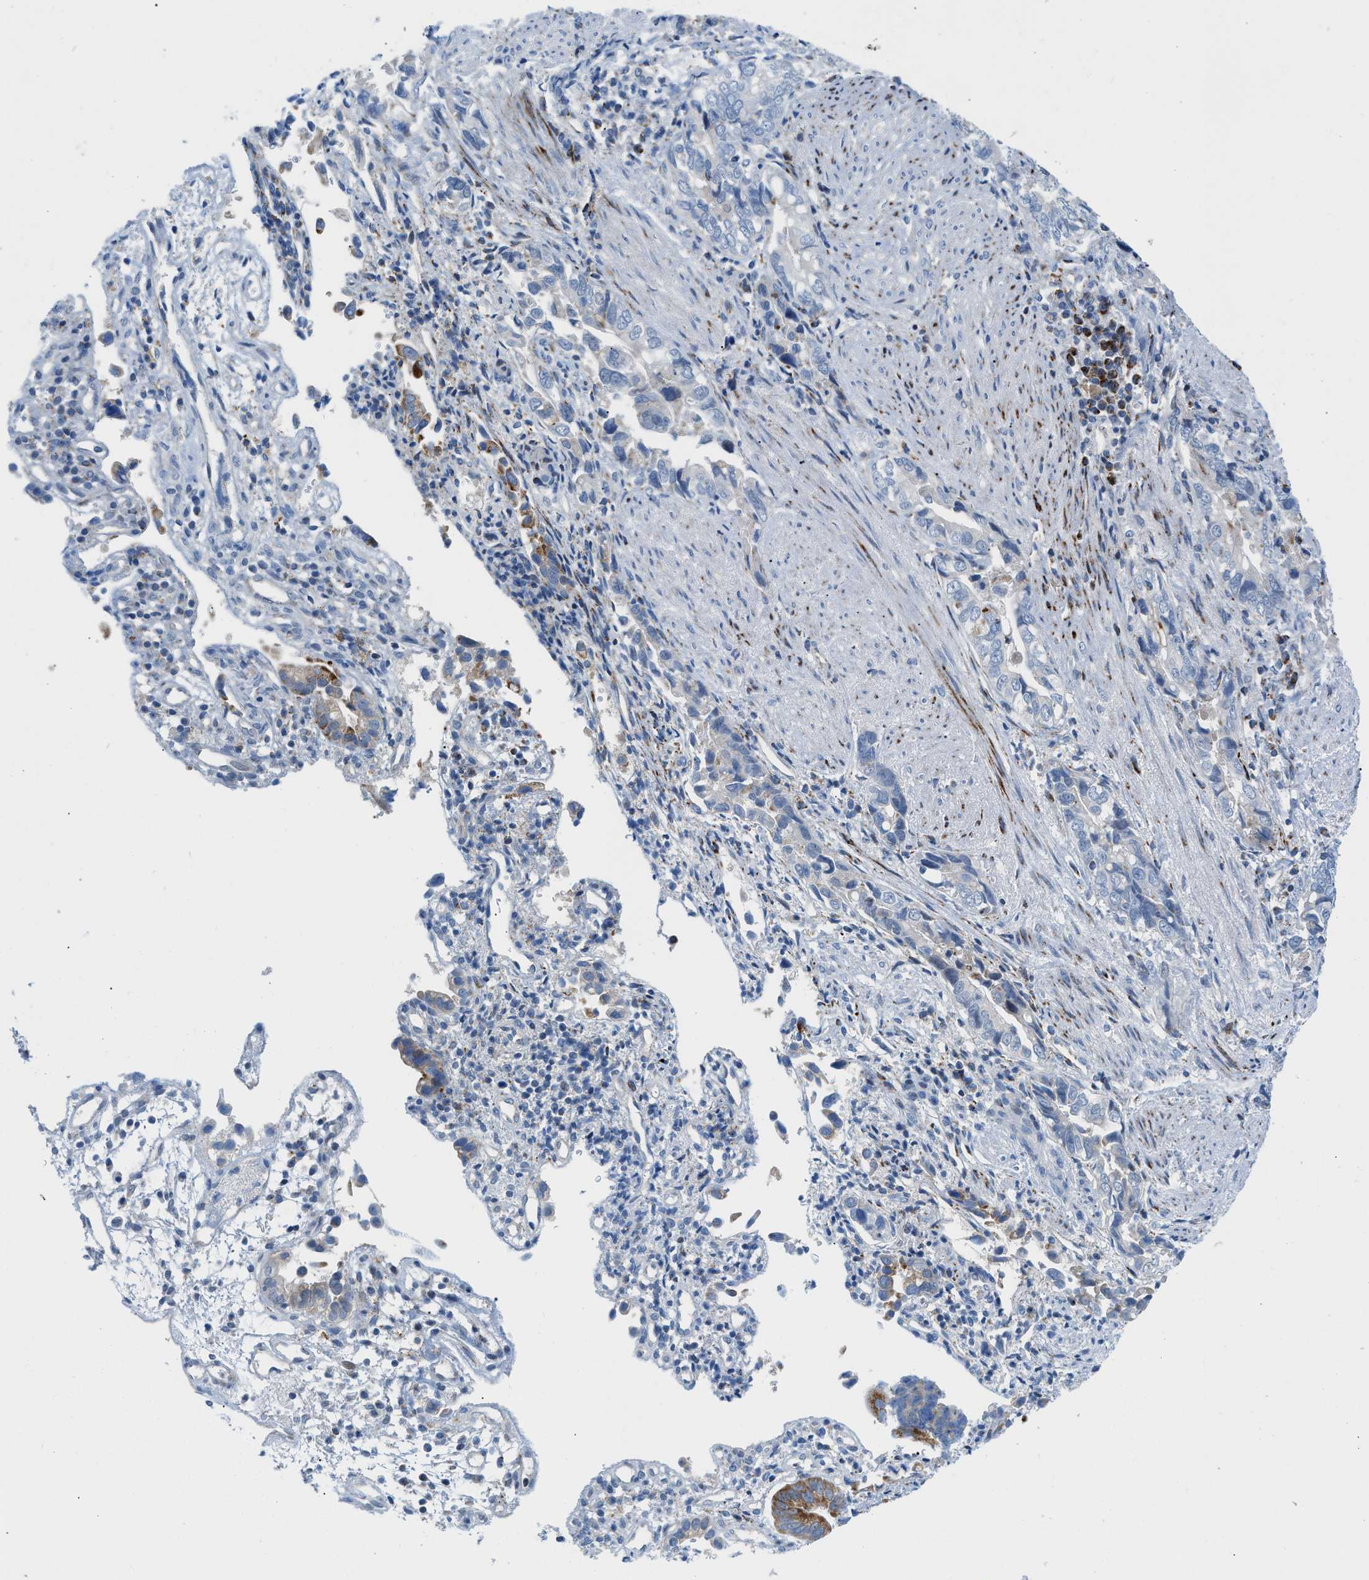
{"staining": {"intensity": "negative", "quantity": "none", "location": "none"}, "tissue": "liver cancer", "cell_type": "Tumor cells", "image_type": "cancer", "snomed": [{"axis": "morphology", "description": "Cholangiocarcinoma"}, {"axis": "topography", "description": "Liver"}], "caption": "Immunohistochemistry (IHC) micrograph of human liver cholangiocarcinoma stained for a protein (brown), which exhibits no staining in tumor cells.", "gene": "RBBP9", "patient": {"sex": "female", "age": 79}}